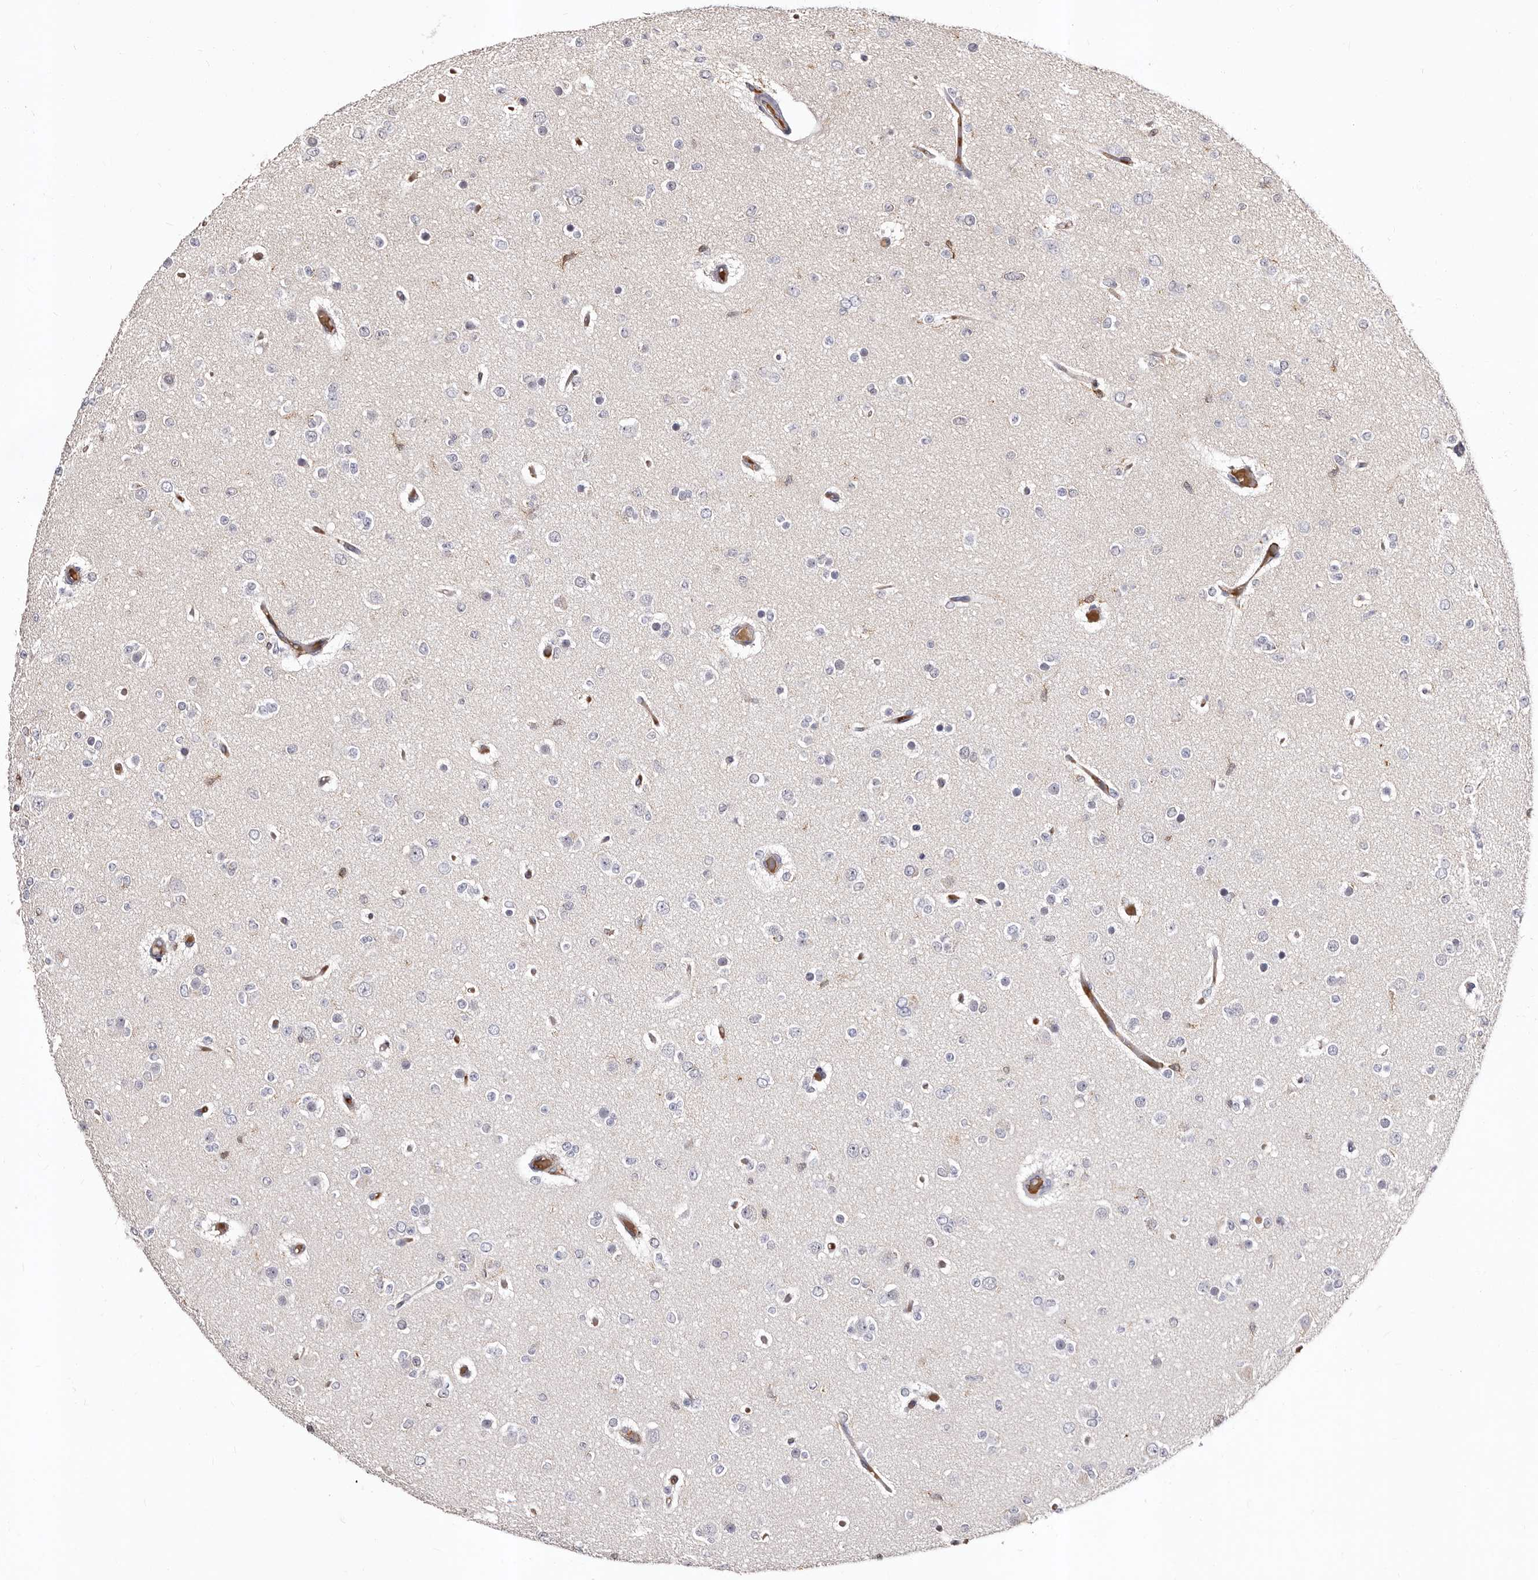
{"staining": {"intensity": "negative", "quantity": "none", "location": "none"}, "tissue": "glioma", "cell_type": "Tumor cells", "image_type": "cancer", "snomed": [{"axis": "morphology", "description": "Glioma, malignant, Low grade"}, {"axis": "topography", "description": "Brain"}], "caption": "Immunohistochemistry photomicrograph of neoplastic tissue: human malignant glioma (low-grade) stained with DAB (3,3'-diaminobenzidine) reveals no significant protein staining in tumor cells.", "gene": "BAX", "patient": {"sex": "female", "age": 22}}